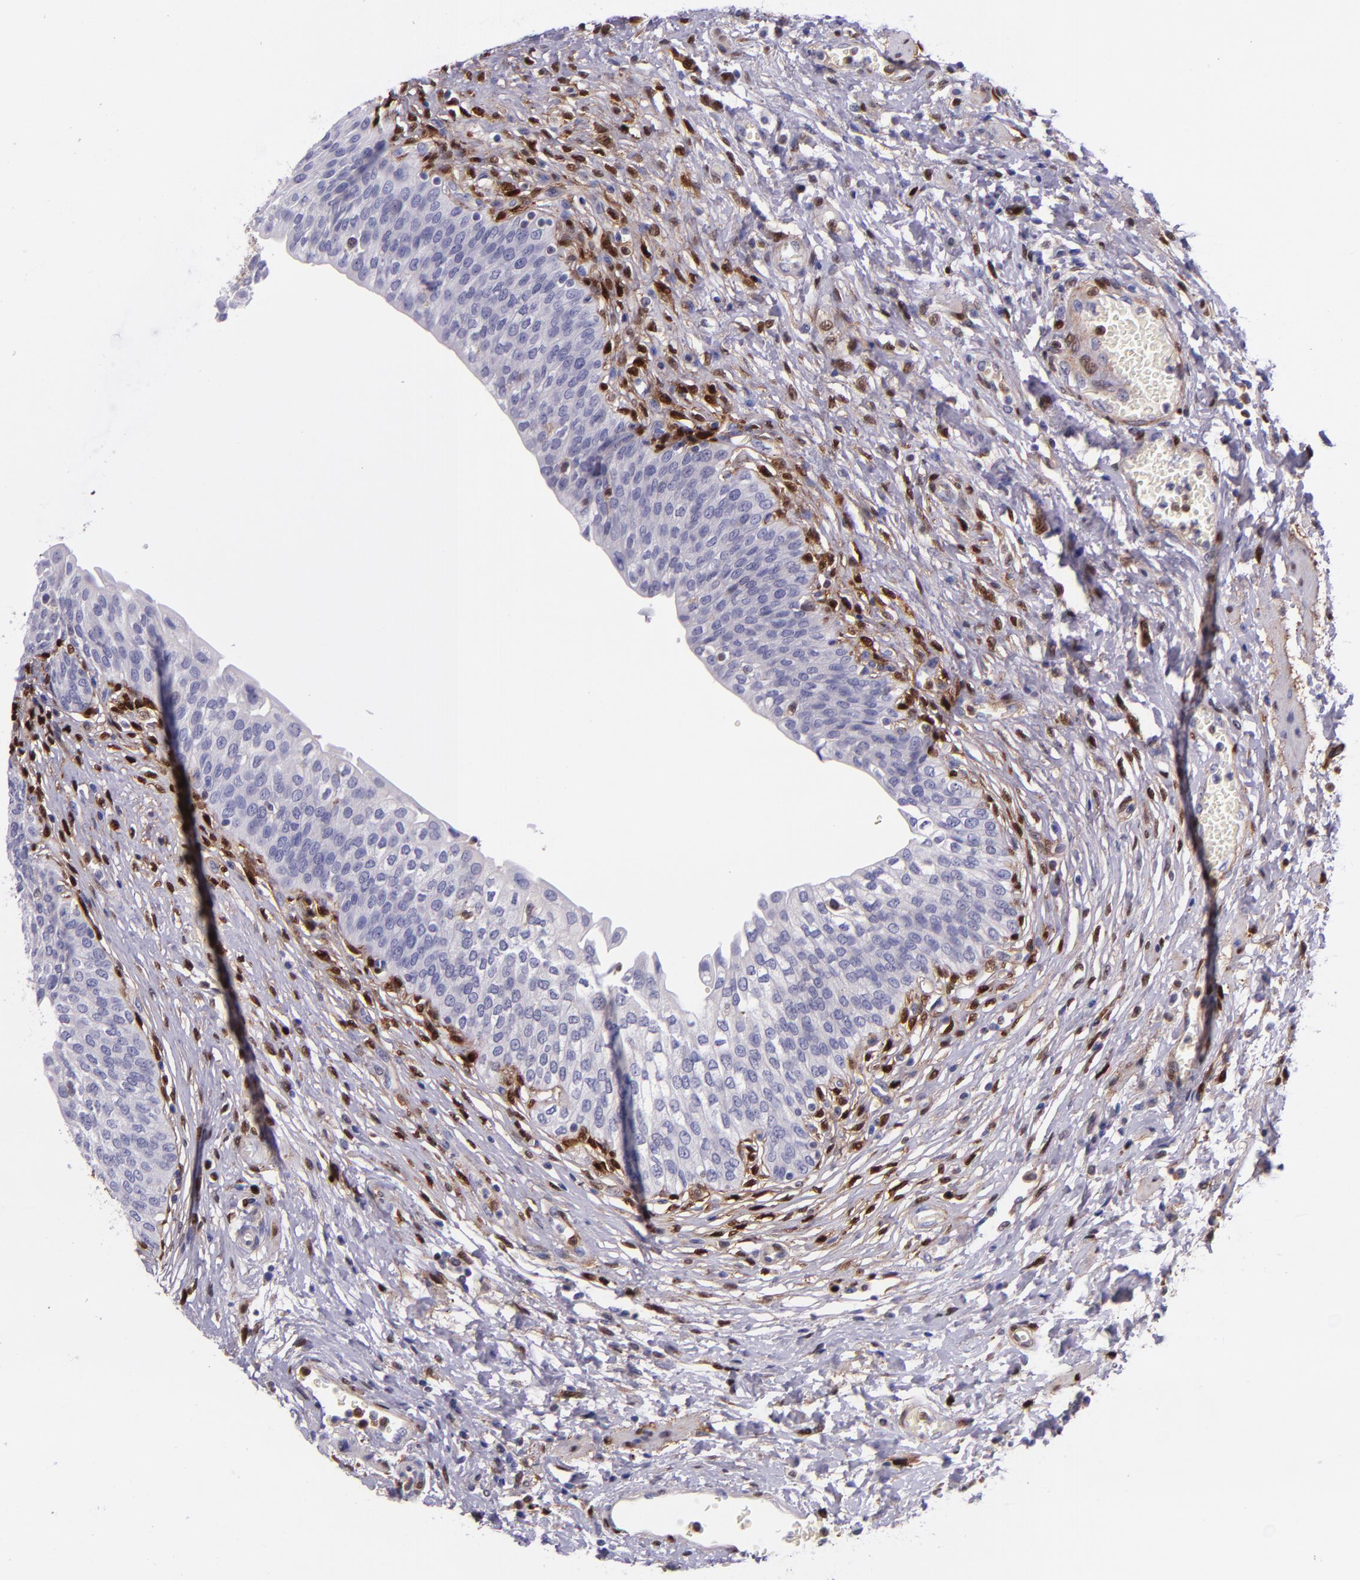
{"staining": {"intensity": "negative", "quantity": "none", "location": "none"}, "tissue": "urinary bladder", "cell_type": "Urothelial cells", "image_type": "normal", "snomed": [{"axis": "morphology", "description": "Normal tissue, NOS"}, {"axis": "topography", "description": "Smooth muscle"}, {"axis": "topography", "description": "Urinary bladder"}], "caption": "DAB (3,3'-diaminobenzidine) immunohistochemical staining of unremarkable urinary bladder shows no significant staining in urothelial cells.", "gene": "LGALS1", "patient": {"sex": "male", "age": 35}}